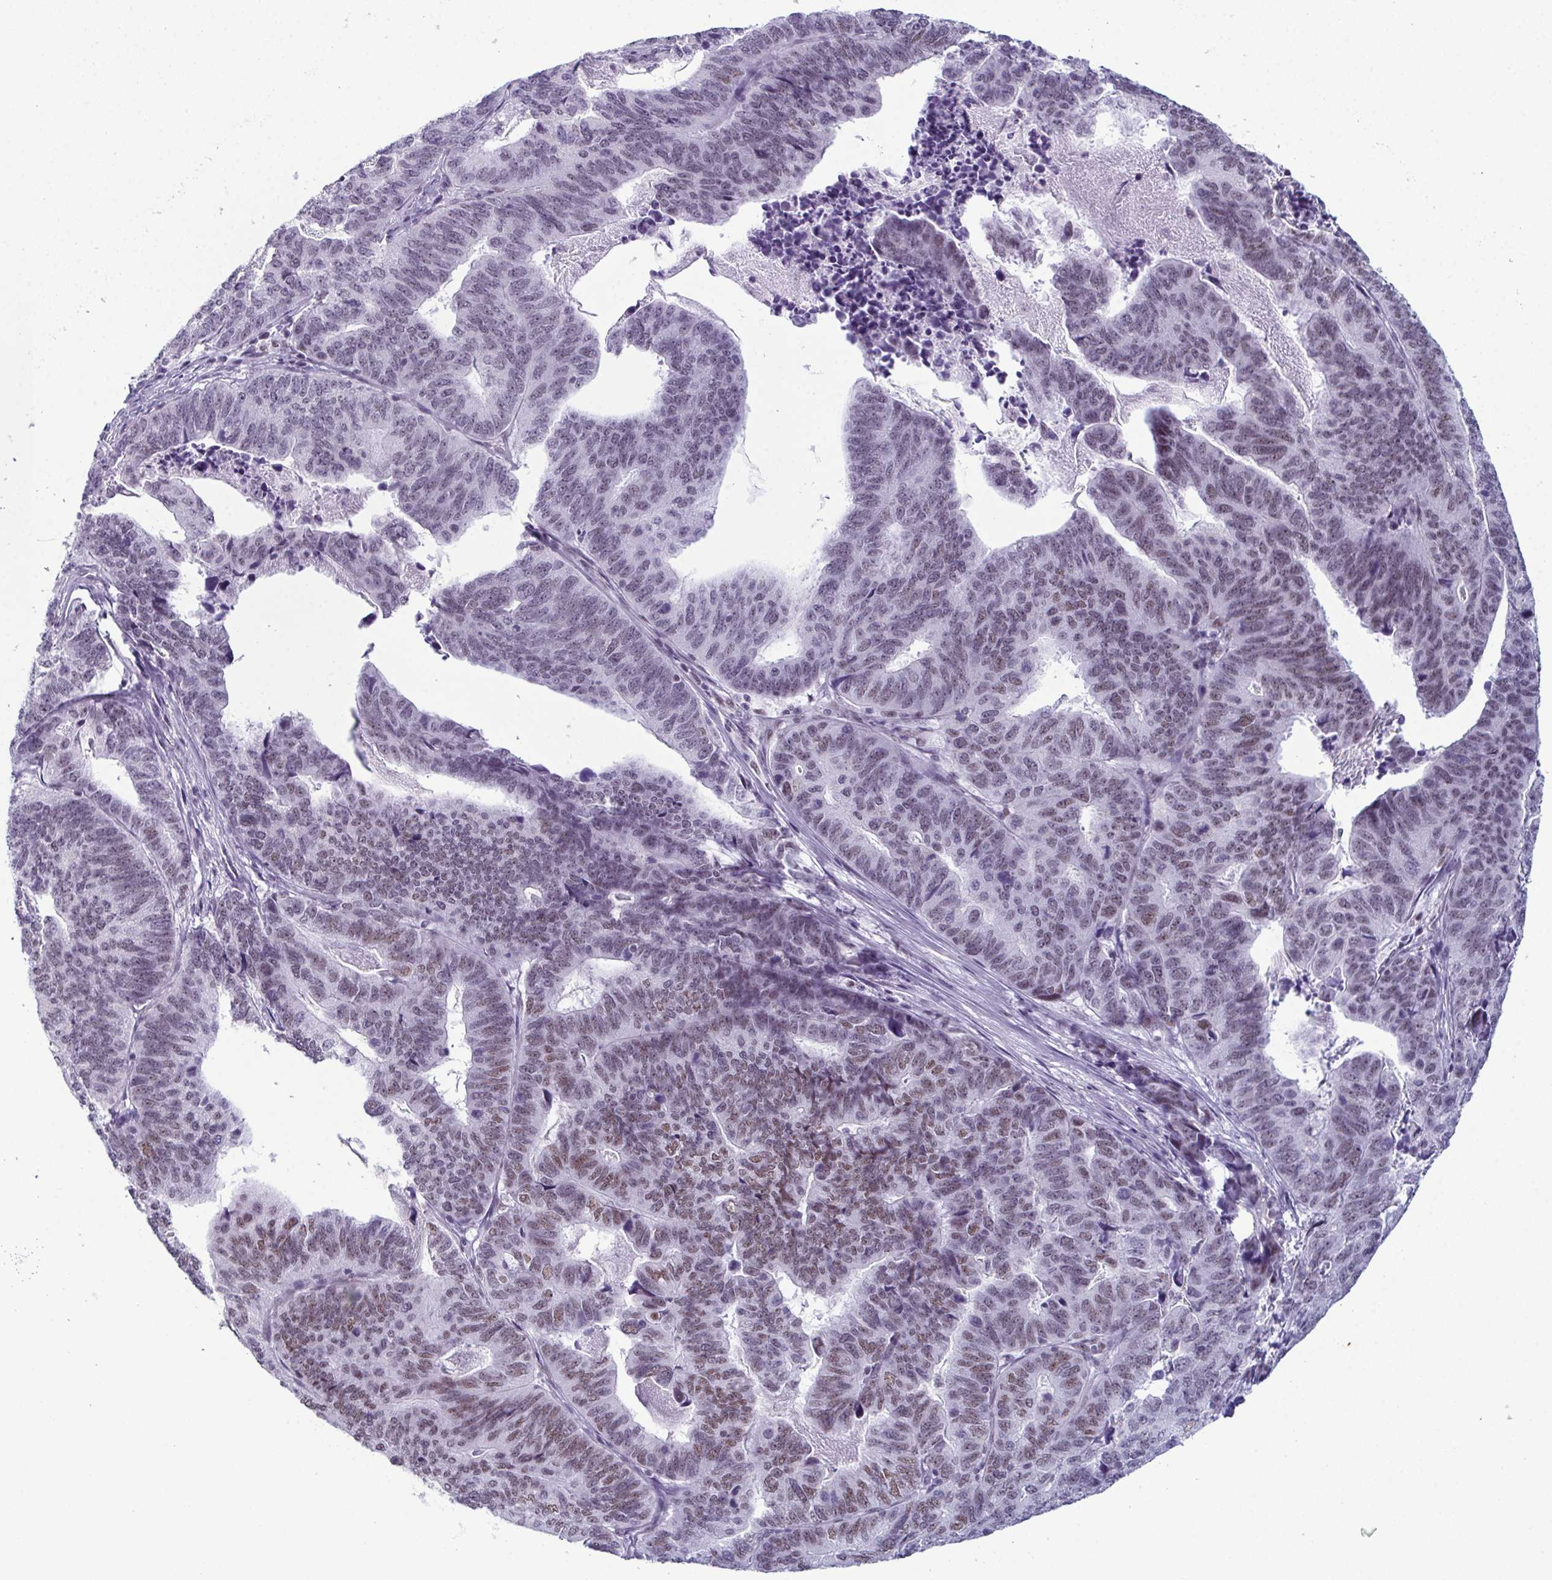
{"staining": {"intensity": "moderate", "quantity": "25%-75%", "location": "nuclear"}, "tissue": "stomach cancer", "cell_type": "Tumor cells", "image_type": "cancer", "snomed": [{"axis": "morphology", "description": "Adenocarcinoma, NOS"}, {"axis": "topography", "description": "Stomach, upper"}], "caption": "Immunohistochemical staining of human stomach cancer (adenocarcinoma) displays medium levels of moderate nuclear expression in approximately 25%-75% of tumor cells. (DAB = brown stain, brightfield microscopy at high magnification).", "gene": "RBM7", "patient": {"sex": "female", "age": 67}}